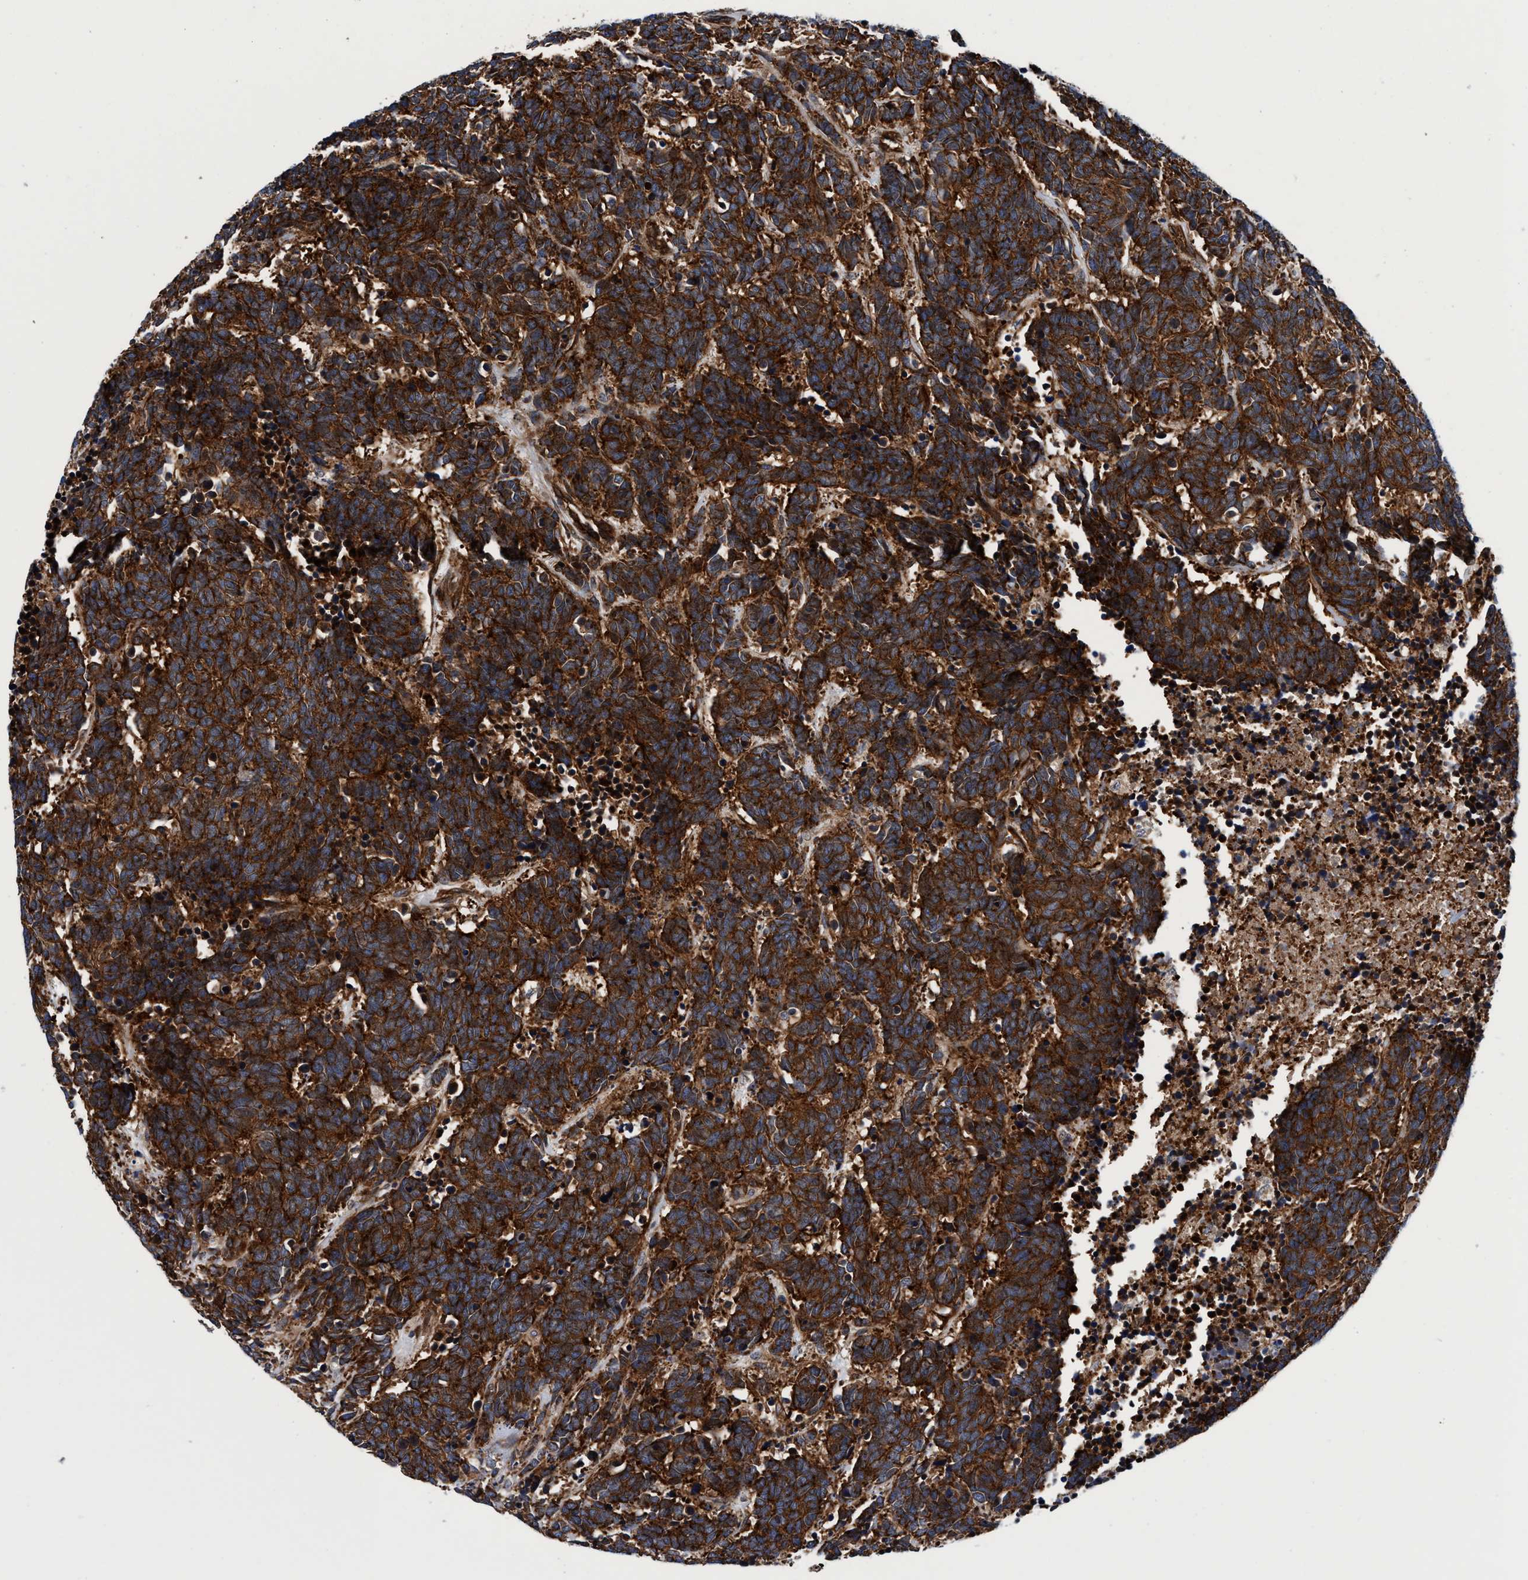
{"staining": {"intensity": "strong", "quantity": ">75%", "location": "cytoplasmic/membranous"}, "tissue": "carcinoid", "cell_type": "Tumor cells", "image_type": "cancer", "snomed": [{"axis": "morphology", "description": "Carcinoma, NOS"}, {"axis": "morphology", "description": "Carcinoid, malignant, NOS"}, {"axis": "topography", "description": "Urinary bladder"}], "caption": "Tumor cells show high levels of strong cytoplasmic/membranous positivity in approximately >75% of cells in human carcinoma.", "gene": "MCM3AP", "patient": {"sex": "male", "age": 57}}